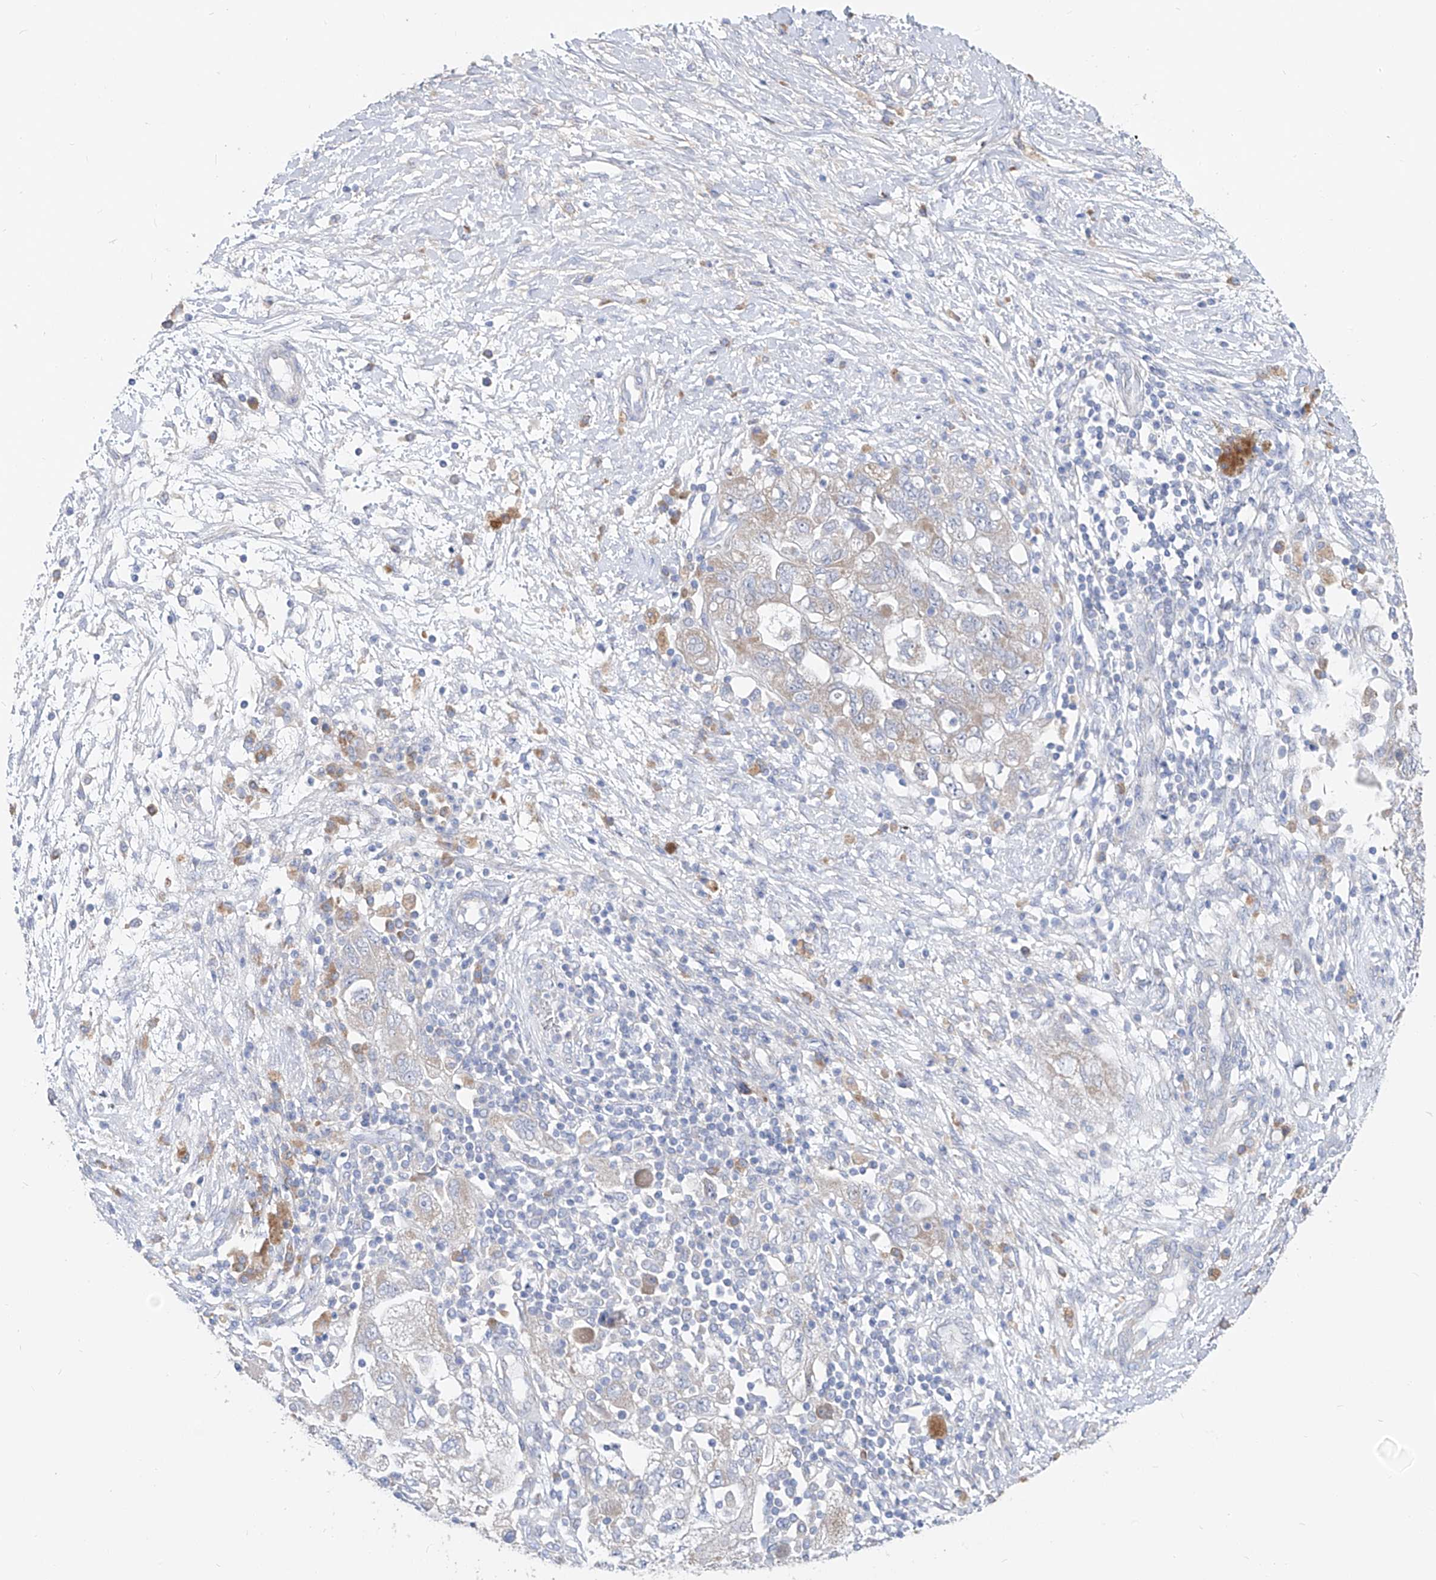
{"staining": {"intensity": "negative", "quantity": "none", "location": "none"}, "tissue": "ovarian cancer", "cell_type": "Tumor cells", "image_type": "cancer", "snomed": [{"axis": "morphology", "description": "Carcinoma, NOS"}, {"axis": "morphology", "description": "Cystadenocarcinoma, serous, NOS"}, {"axis": "topography", "description": "Ovary"}], "caption": "This is a photomicrograph of immunohistochemistry staining of serous cystadenocarcinoma (ovarian), which shows no positivity in tumor cells.", "gene": "UFL1", "patient": {"sex": "female", "age": 69}}